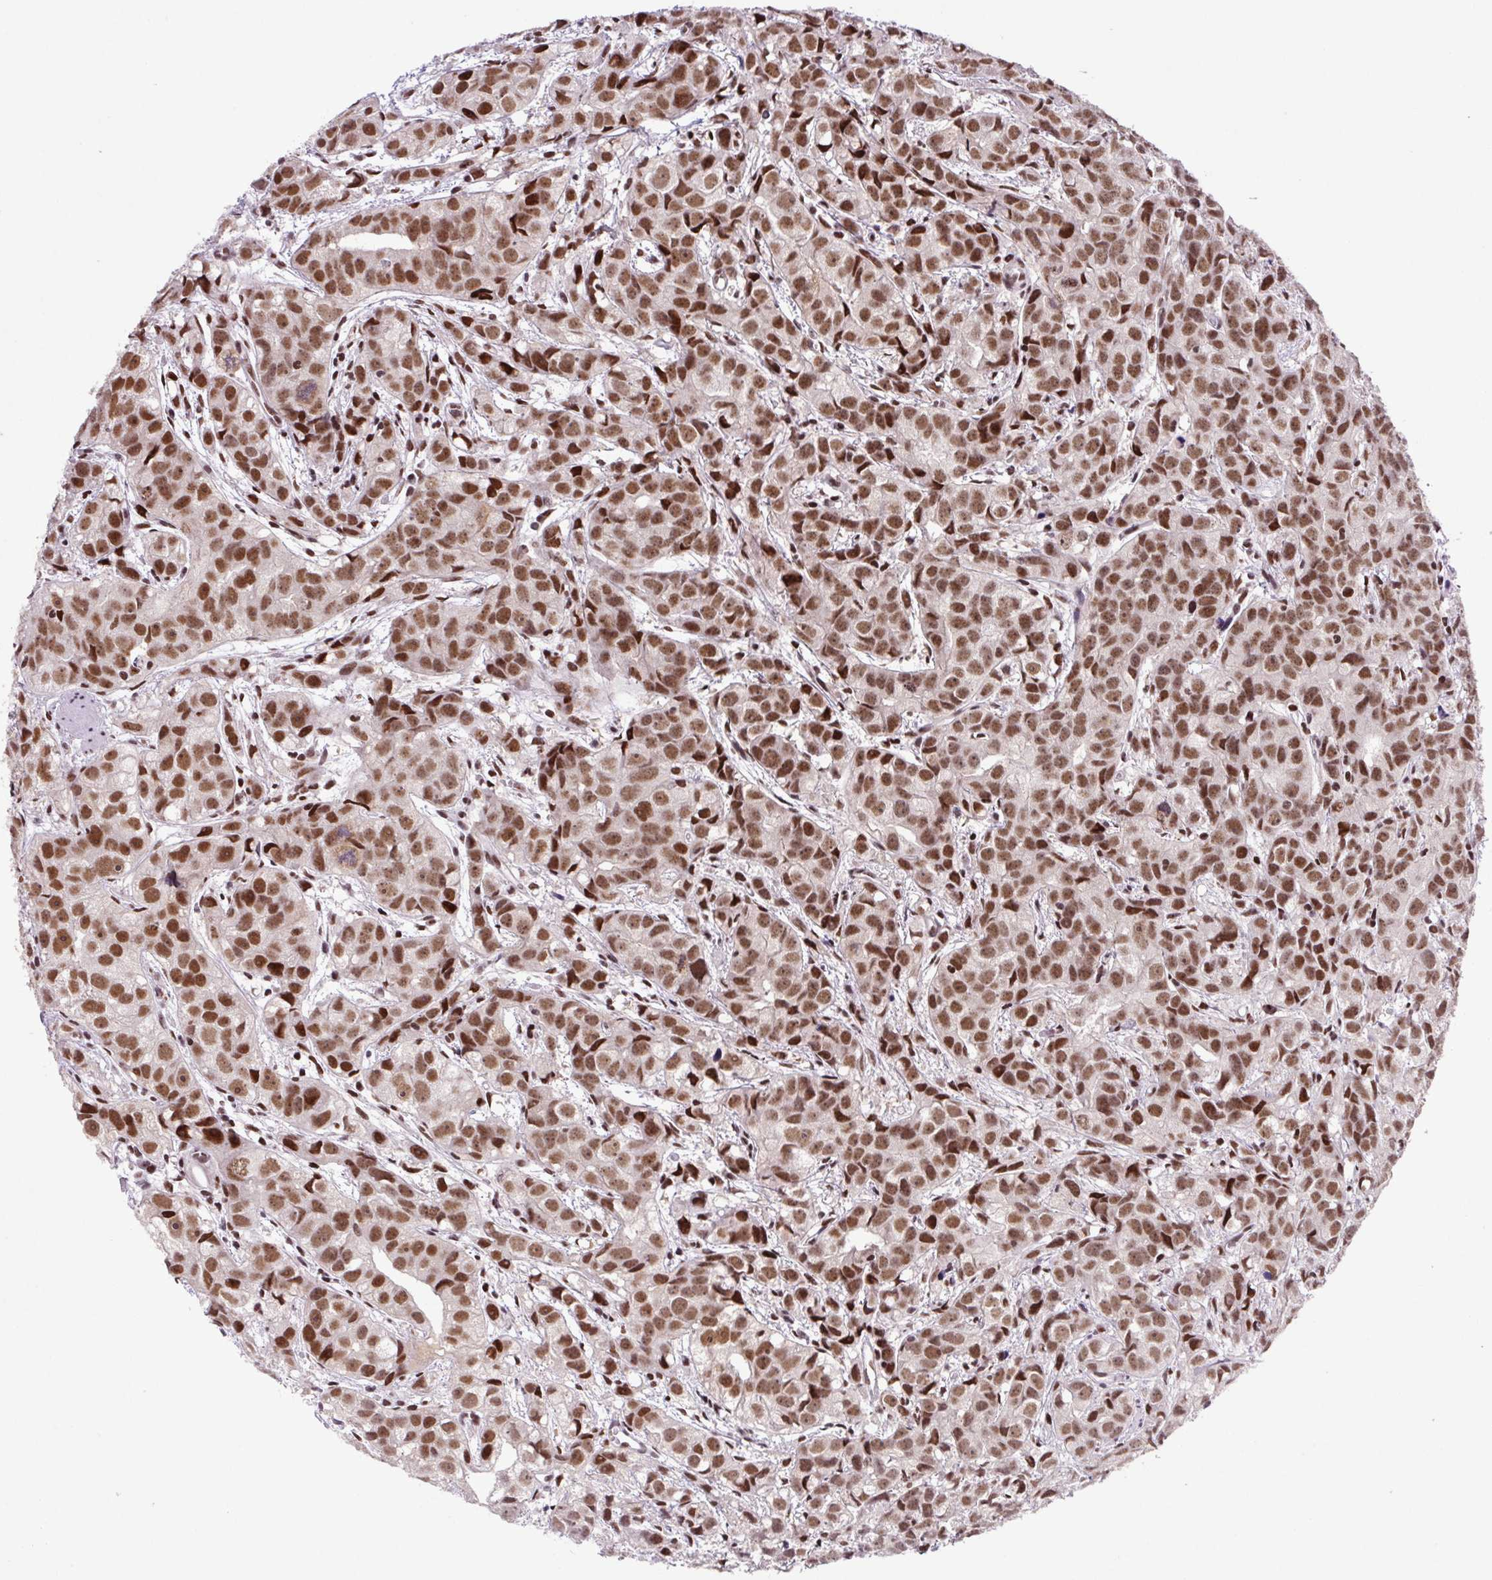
{"staining": {"intensity": "moderate", "quantity": ">75%", "location": "nuclear"}, "tissue": "prostate cancer", "cell_type": "Tumor cells", "image_type": "cancer", "snomed": [{"axis": "morphology", "description": "Adenocarcinoma, High grade"}, {"axis": "topography", "description": "Prostate"}], "caption": "Immunohistochemistry staining of high-grade adenocarcinoma (prostate), which shows medium levels of moderate nuclear positivity in approximately >75% of tumor cells indicating moderate nuclear protein expression. The staining was performed using DAB (brown) for protein detection and nuclei were counterstained in hematoxylin (blue).", "gene": "LDLRAD4", "patient": {"sex": "male", "age": 68}}